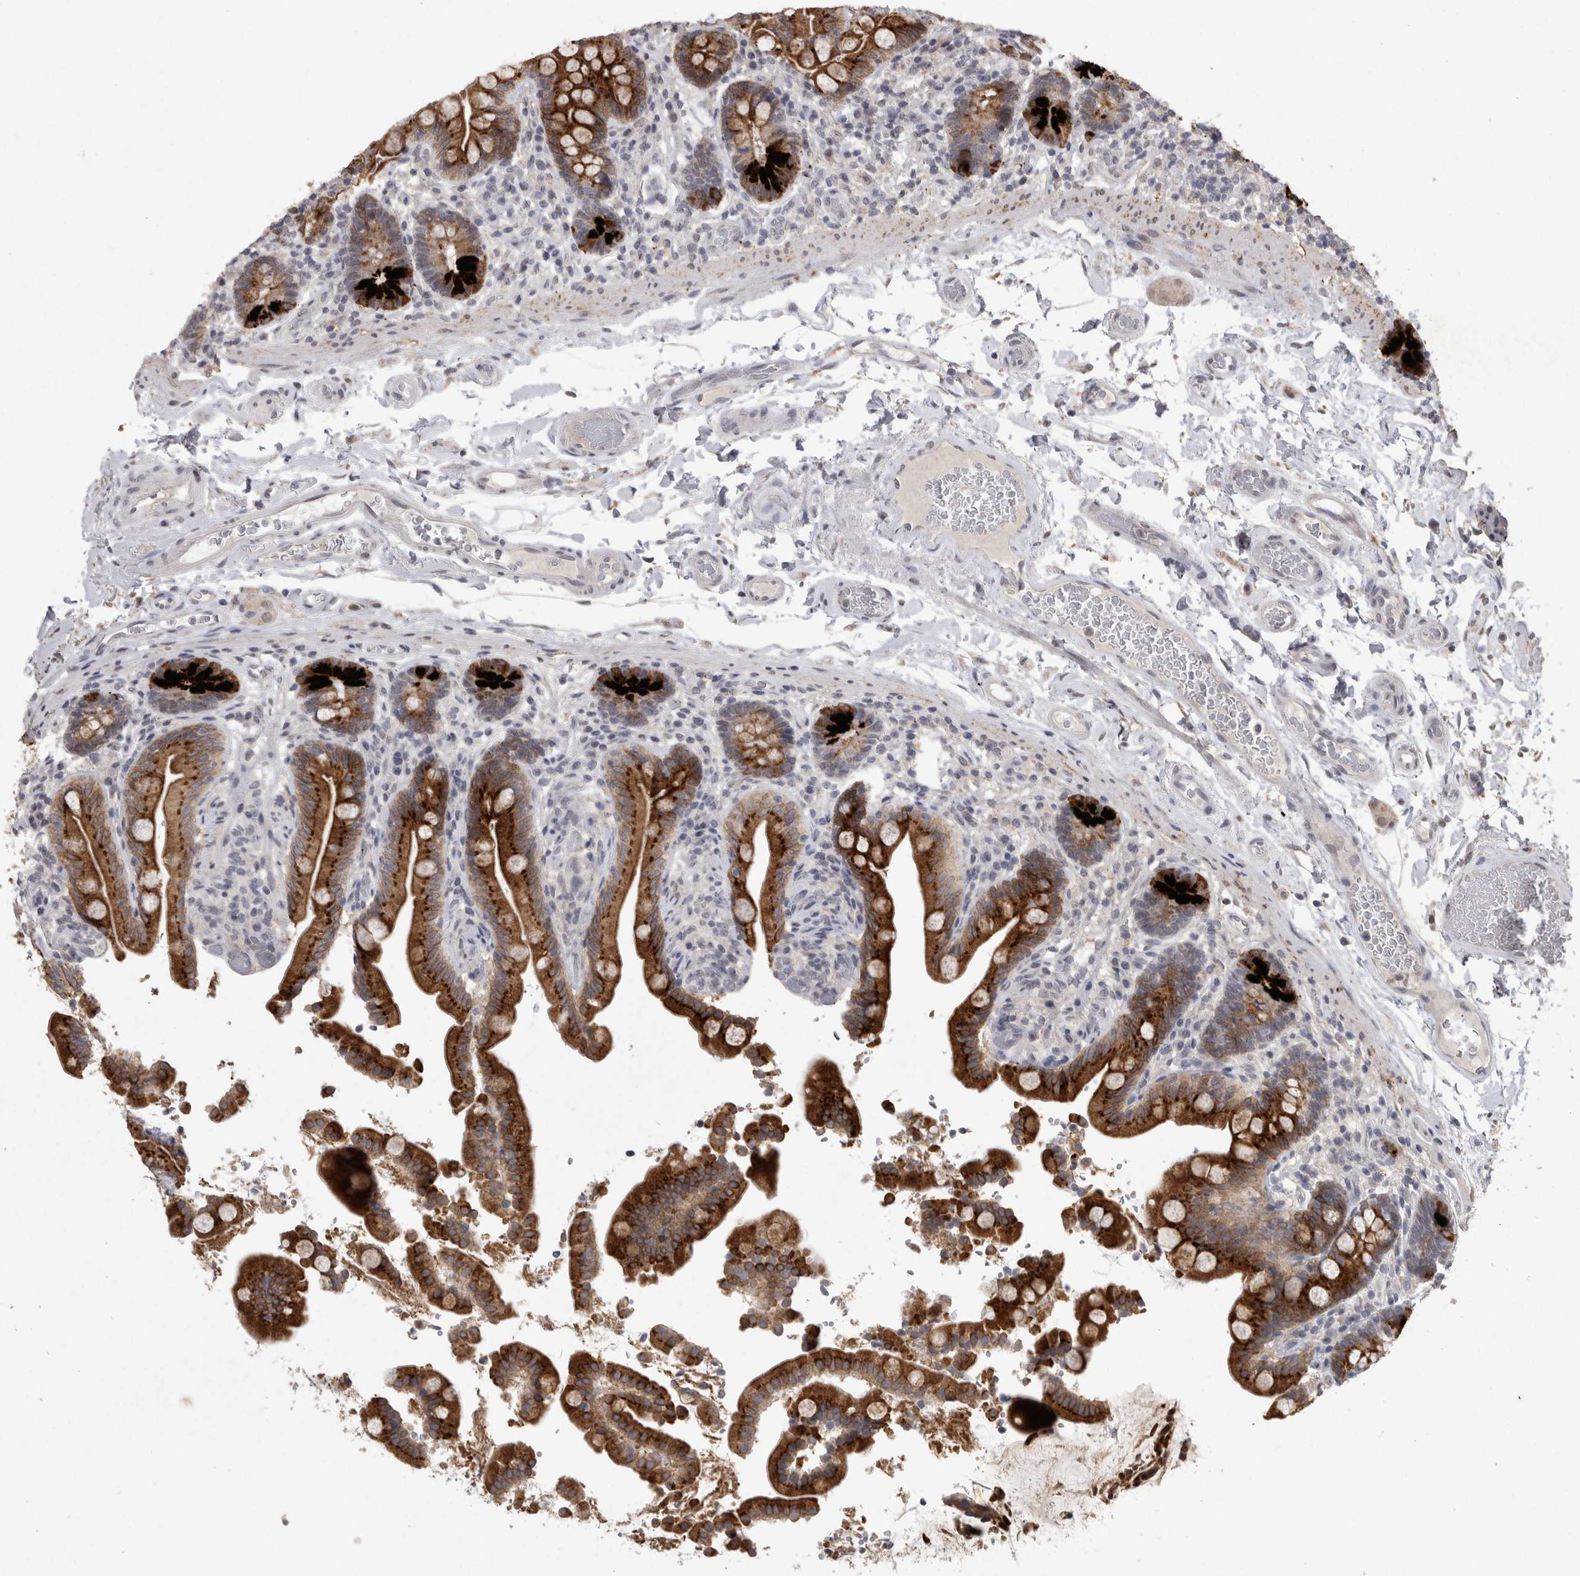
{"staining": {"intensity": "negative", "quantity": "none", "location": "none"}, "tissue": "colon", "cell_type": "Endothelial cells", "image_type": "normal", "snomed": [{"axis": "morphology", "description": "Normal tissue, NOS"}, {"axis": "topography", "description": "Smooth muscle"}, {"axis": "topography", "description": "Colon"}], "caption": "This is an IHC photomicrograph of benign human colon. There is no expression in endothelial cells.", "gene": "MEP1A", "patient": {"sex": "male", "age": 73}}